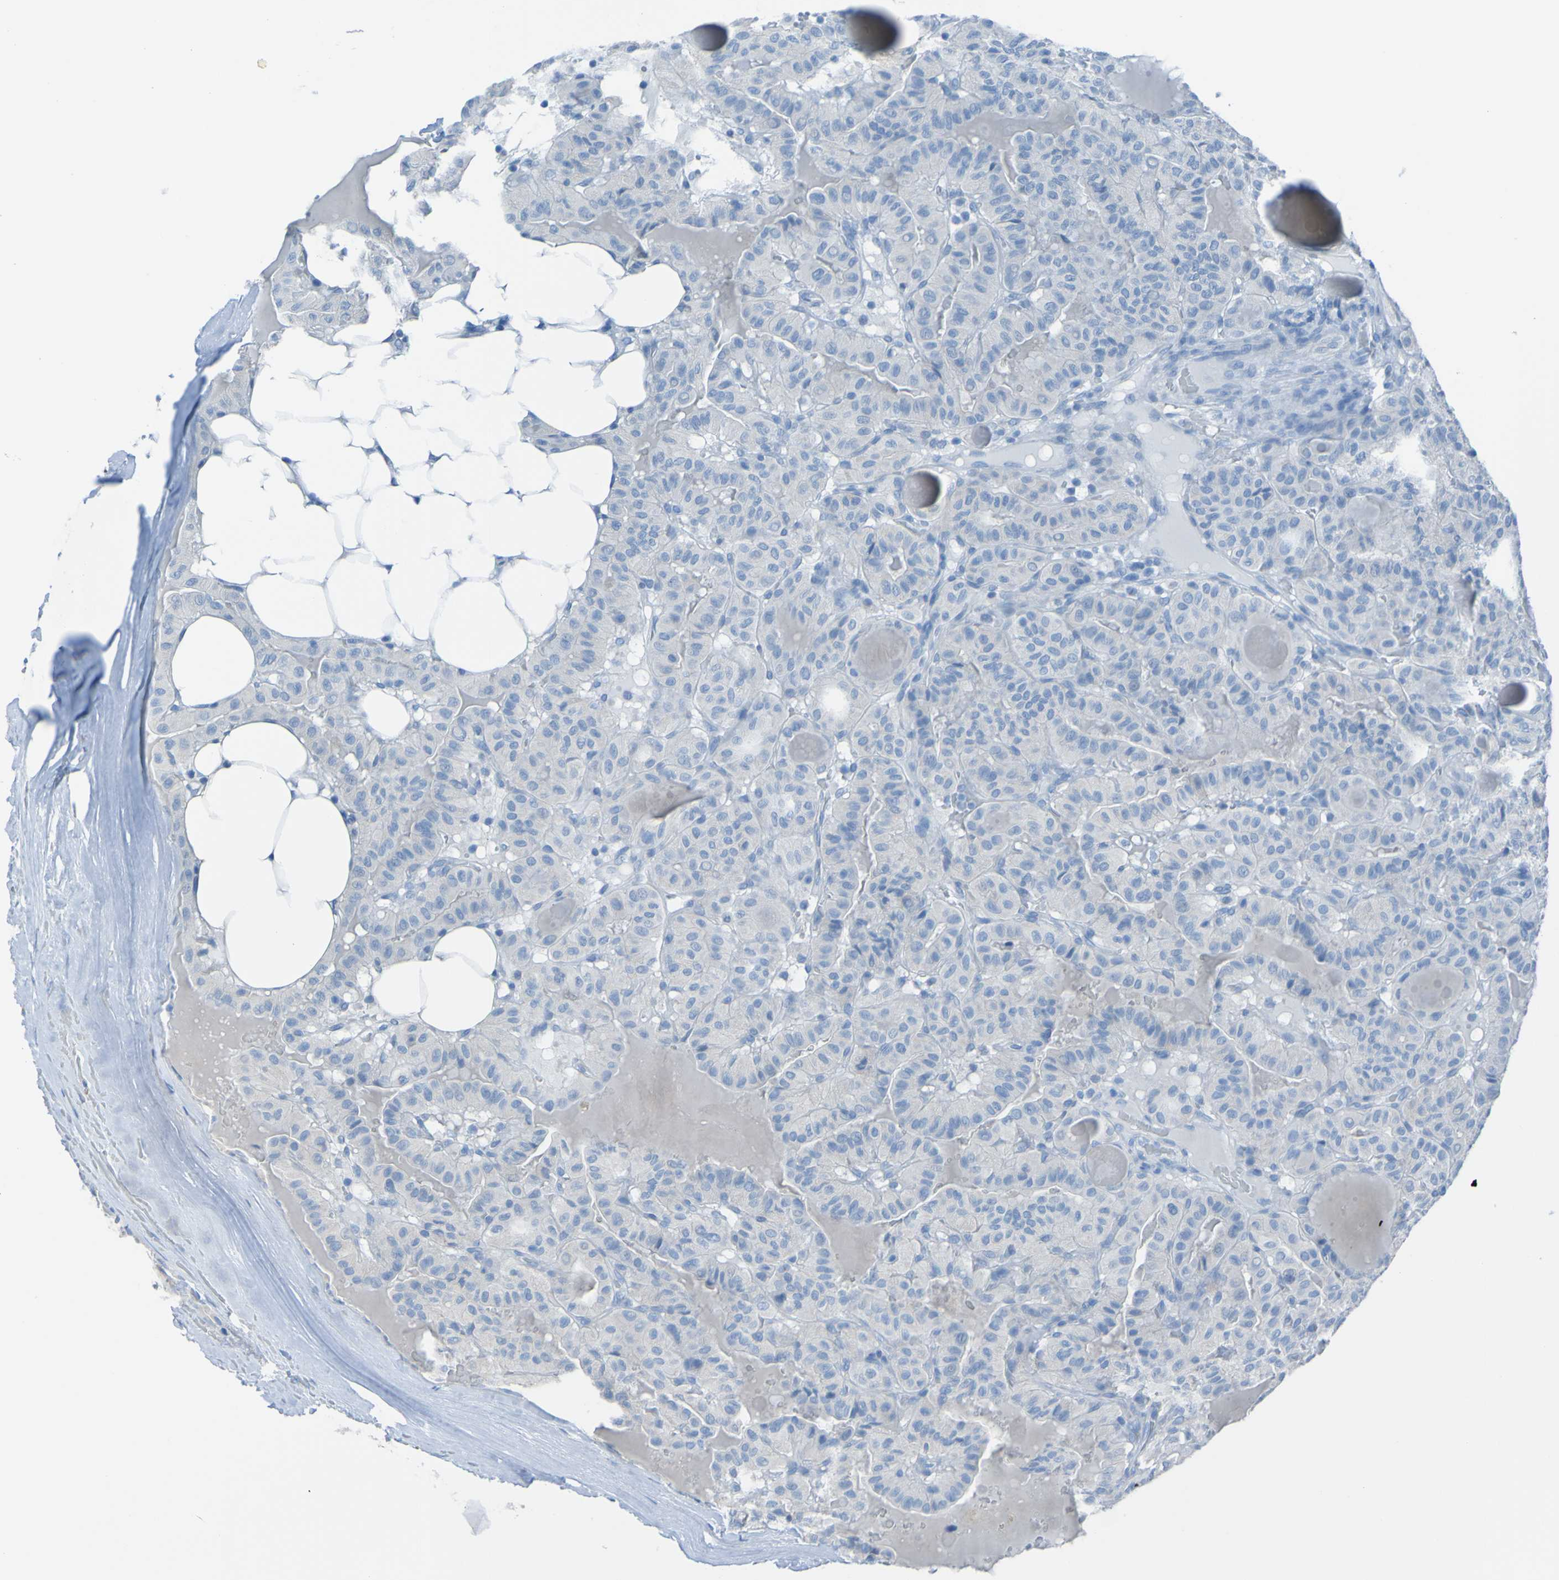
{"staining": {"intensity": "negative", "quantity": "none", "location": "none"}, "tissue": "thyroid cancer", "cell_type": "Tumor cells", "image_type": "cancer", "snomed": [{"axis": "morphology", "description": "Papillary adenocarcinoma, NOS"}, {"axis": "topography", "description": "Thyroid gland"}], "caption": "Human papillary adenocarcinoma (thyroid) stained for a protein using IHC demonstrates no positivity in tumor cells.", "gene": "ACMSD", "patient": {"sex": "male", "age": 77}}